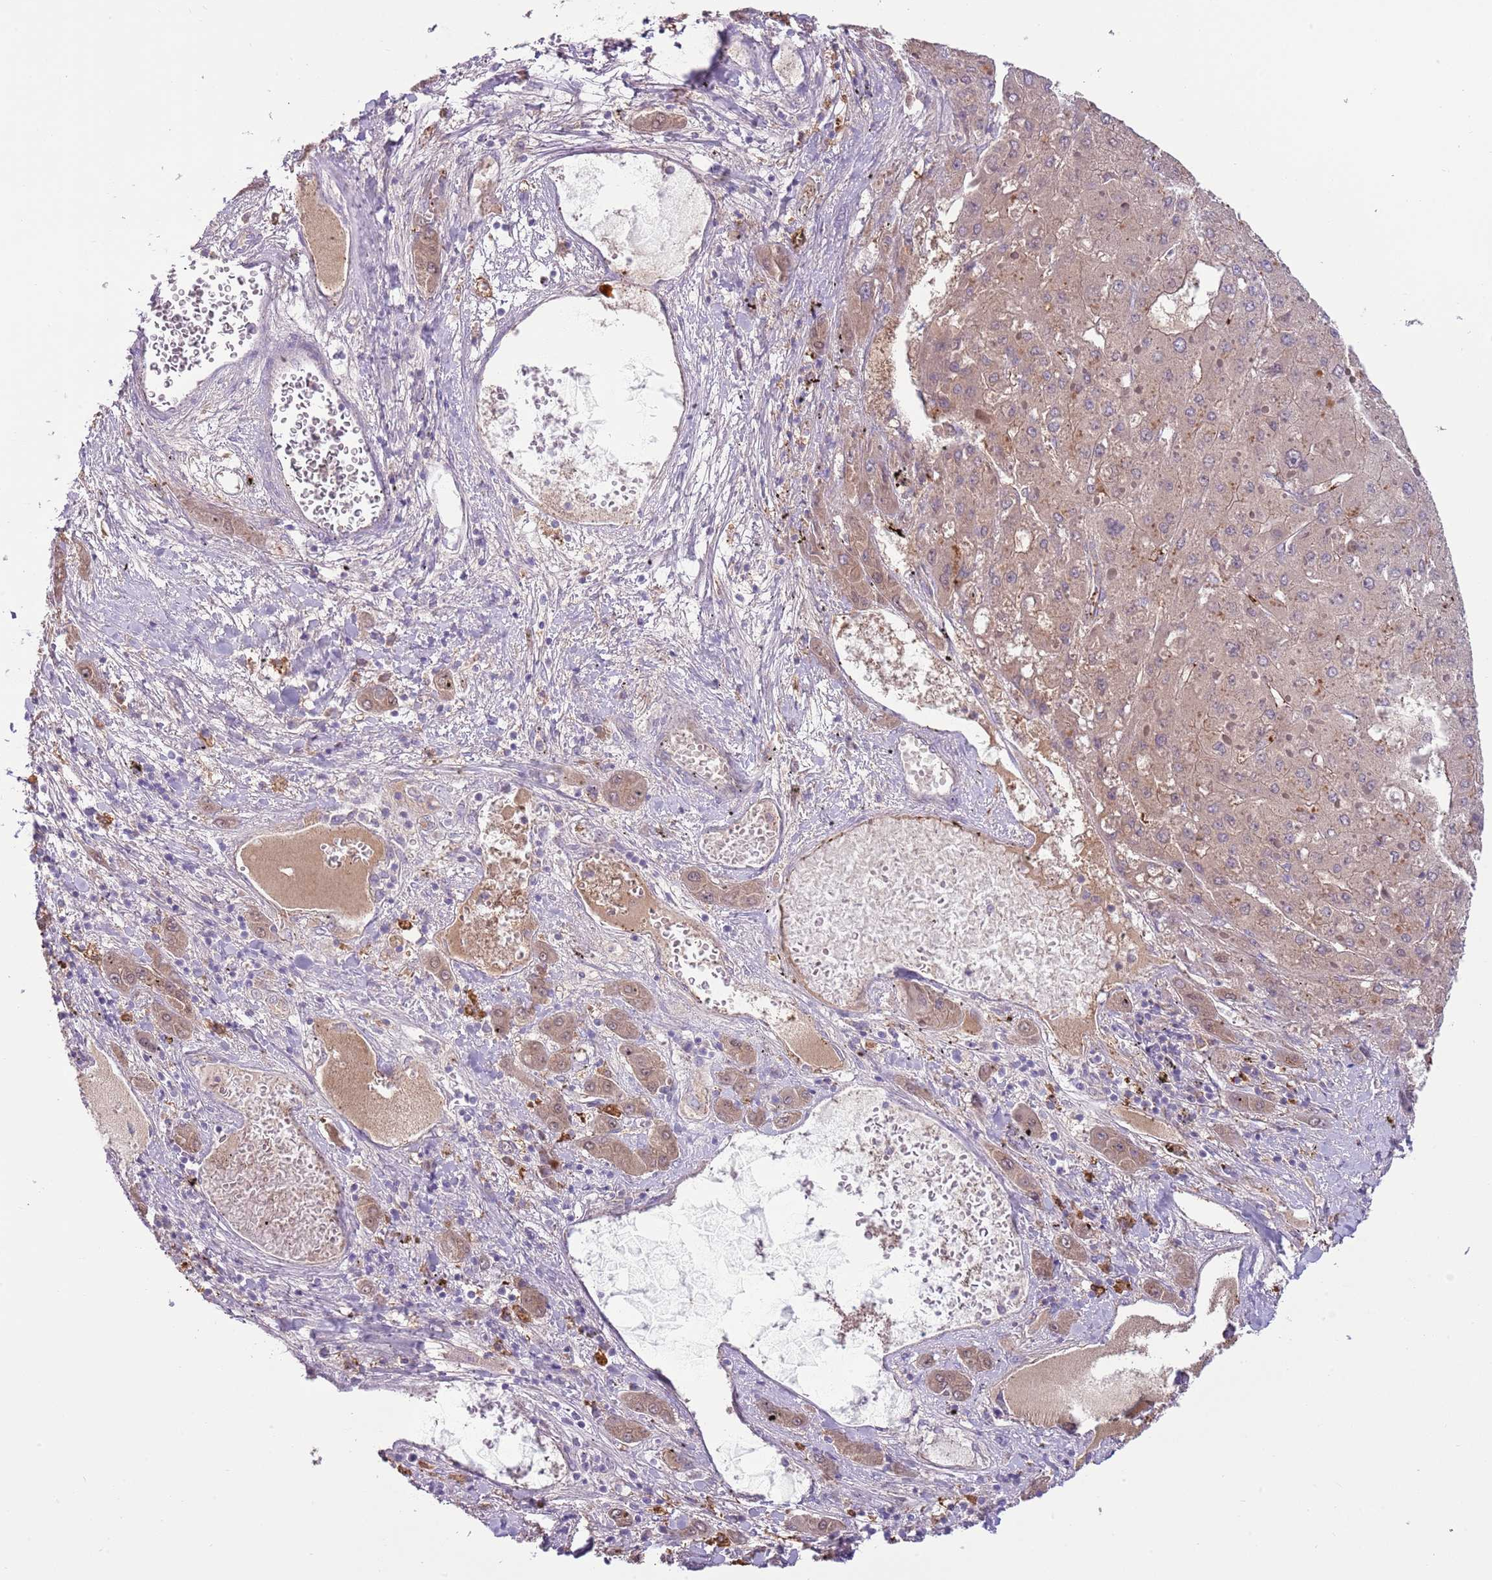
{"staining": {"intensity": "weak", "quantity": "25%-75%", "location": "cytoplasmic/membranous"}, "tissue": "liver cancer", "cell_type": "Tumor cells", "image_type": "cancer", "snomed": [{"axis": "morphology", "description": "Carcinoma, Hepatocellular, NOS"}, {"axis": "topography", "description": "Liver"}], "caption": "A micrograph showing weak cytoplasmic/membranous expression in approximately 25%-75% of tumor cells in hepatocellular carcinoma (liver), as visualized by brown immunohistochemical staining.", "gene": "HES3", "patient": {"sex": "female", "age": 73}}